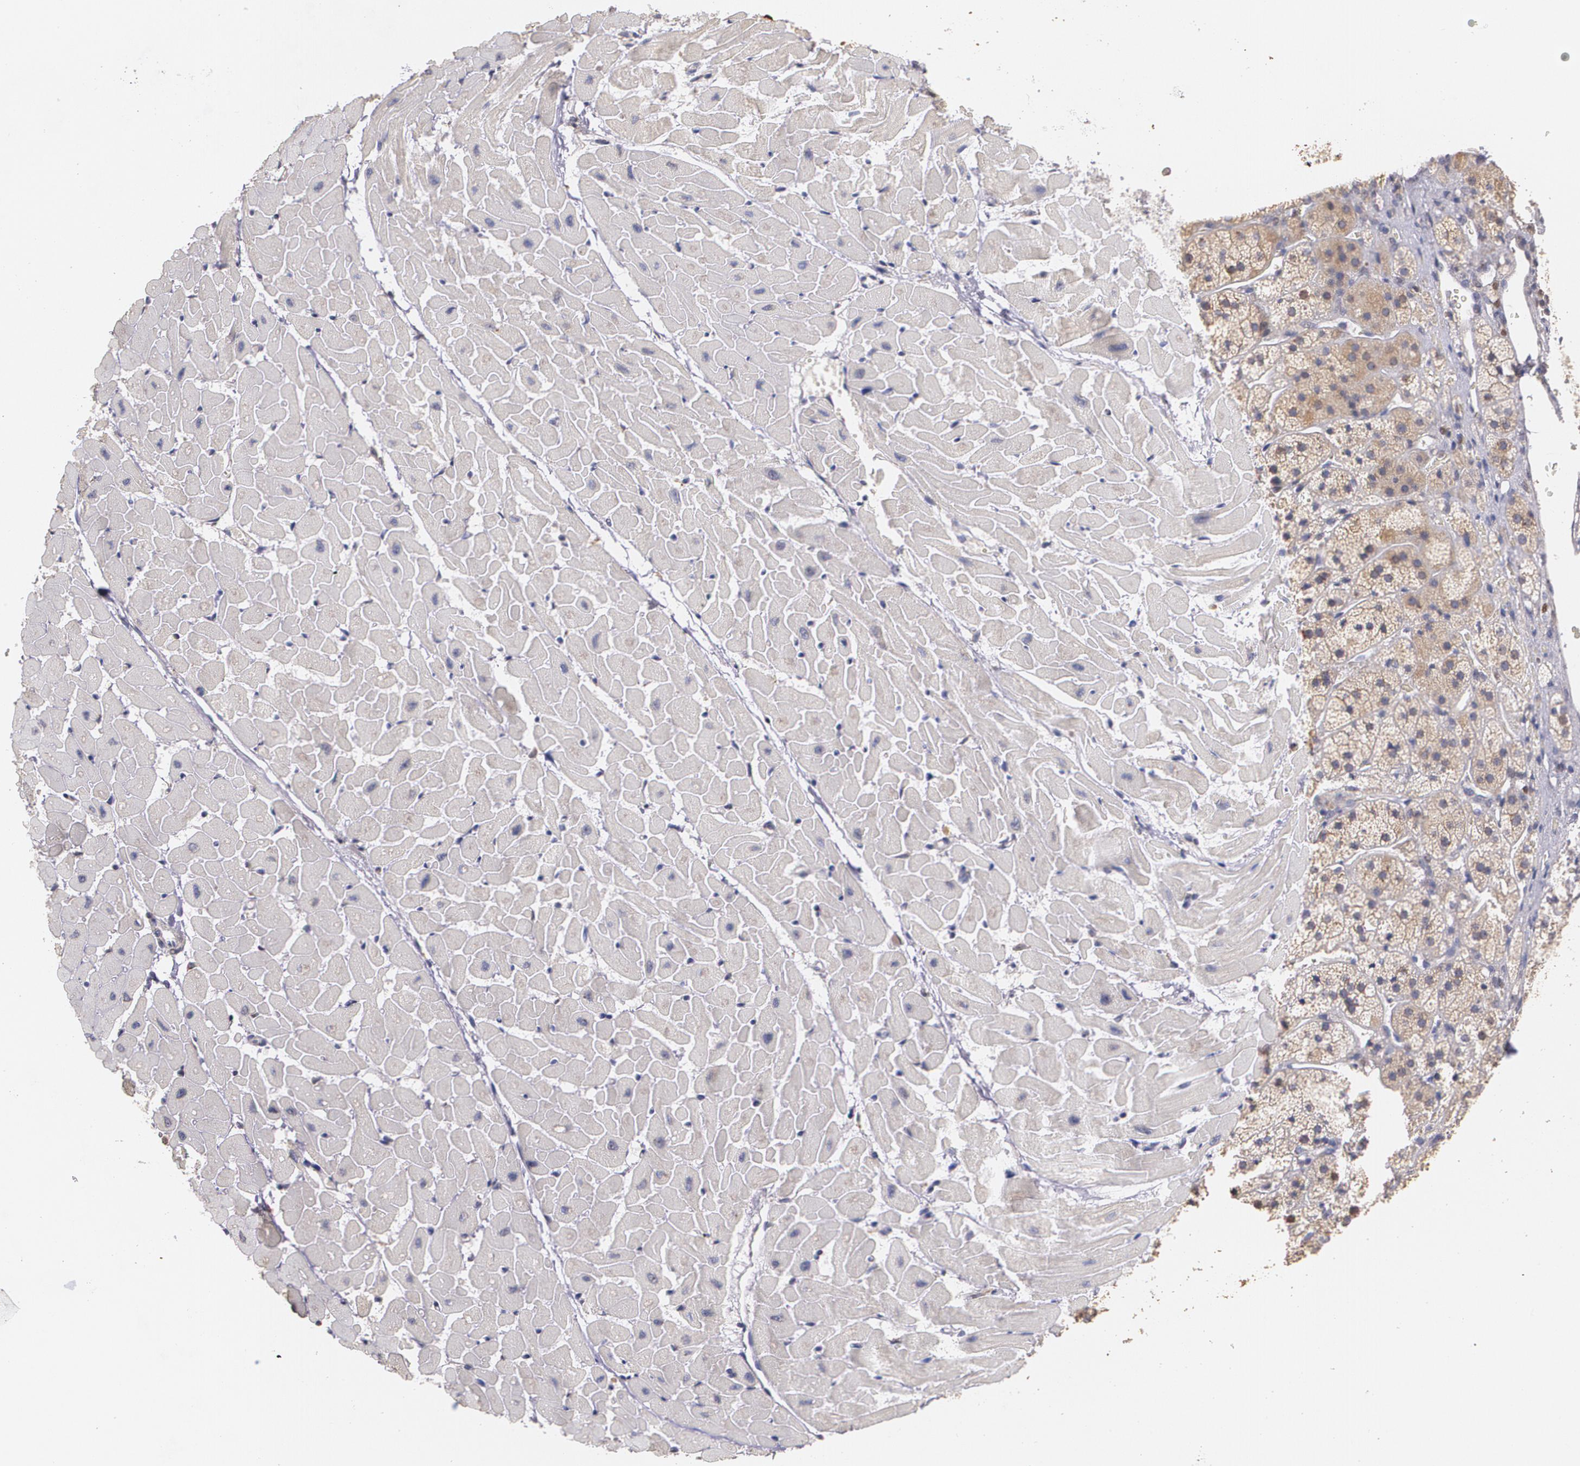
{"staining": {"intensity": "negative", "quantity": "none", "location": "none"}, "tissue": "heart muscle", "cell_type": "Cardiomyocytes", "image_type": "normal", "snomed": [{"axis": "morphology", "description": "Normal tissue, NOS"}, {"axis": "topography", "description": "Heart"}], "caption": "Immunohistochemistry histopathology image of normal heart muscle: human heart muscle stained with DAB (3,3'-diaminobenzidine) reveals no significant protein expression in cardiomyocytes.", "gene": "ATF3", "patient": {"sex": "female", "age": 19}}